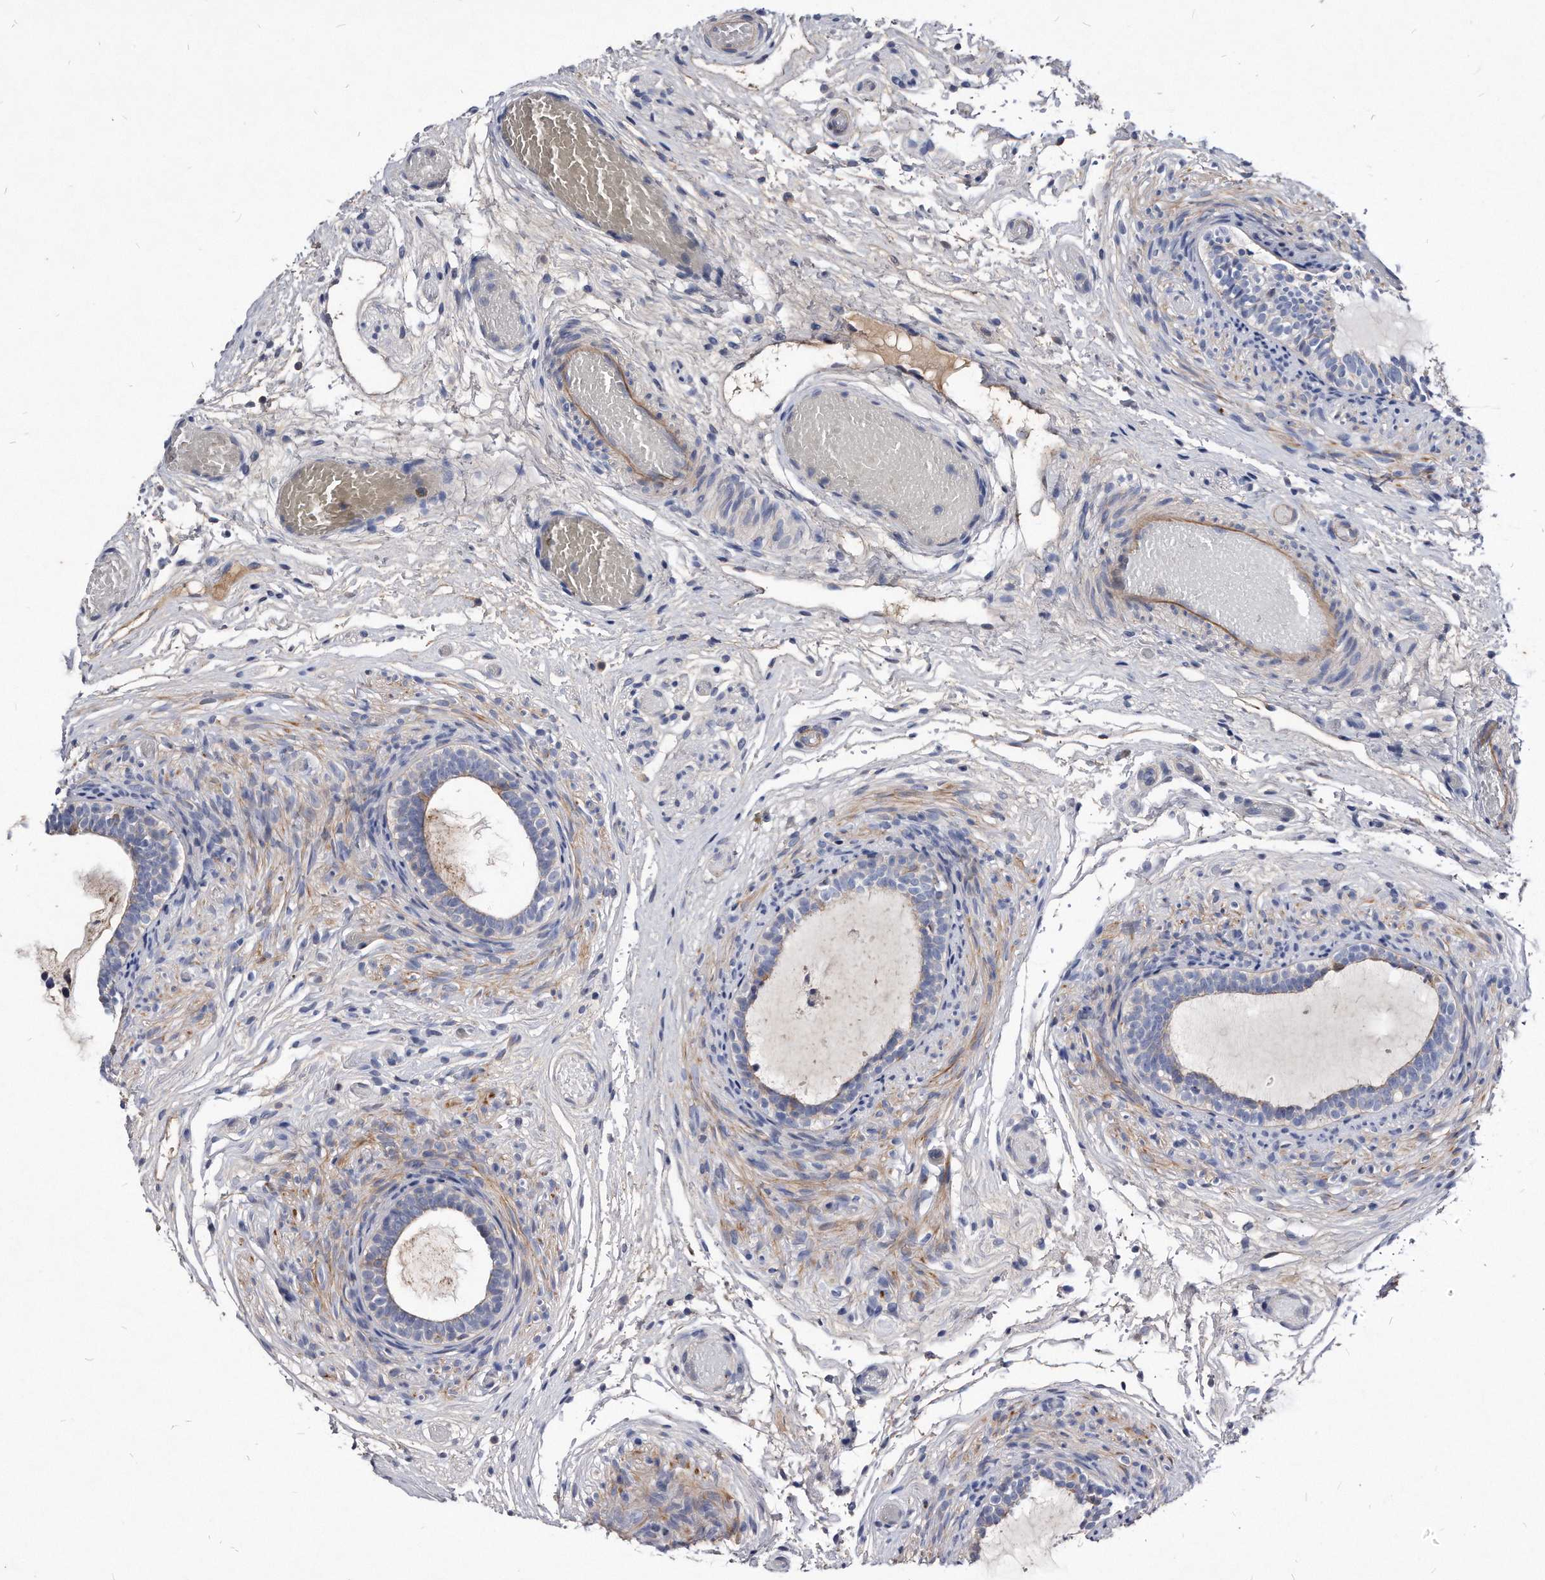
{"staining": {"intensity": "weak", "quantity": "<25%", "location": "cytoplasmic/membranous"}, "tissue": "epididymis", "cell_type": "Glandular cells", "image_type": "normal", "snomed": [{"axis": "morphology", "description": "Normal tissue, NOS"}, {"axis": "topography", "description": "Epididymis"}], "caption": "This is an IHC image of benign human epididymis. There is no staining in glandular cells.", "gene": "MGAT4A", "patient": {"sex": "male", "age": 5}}